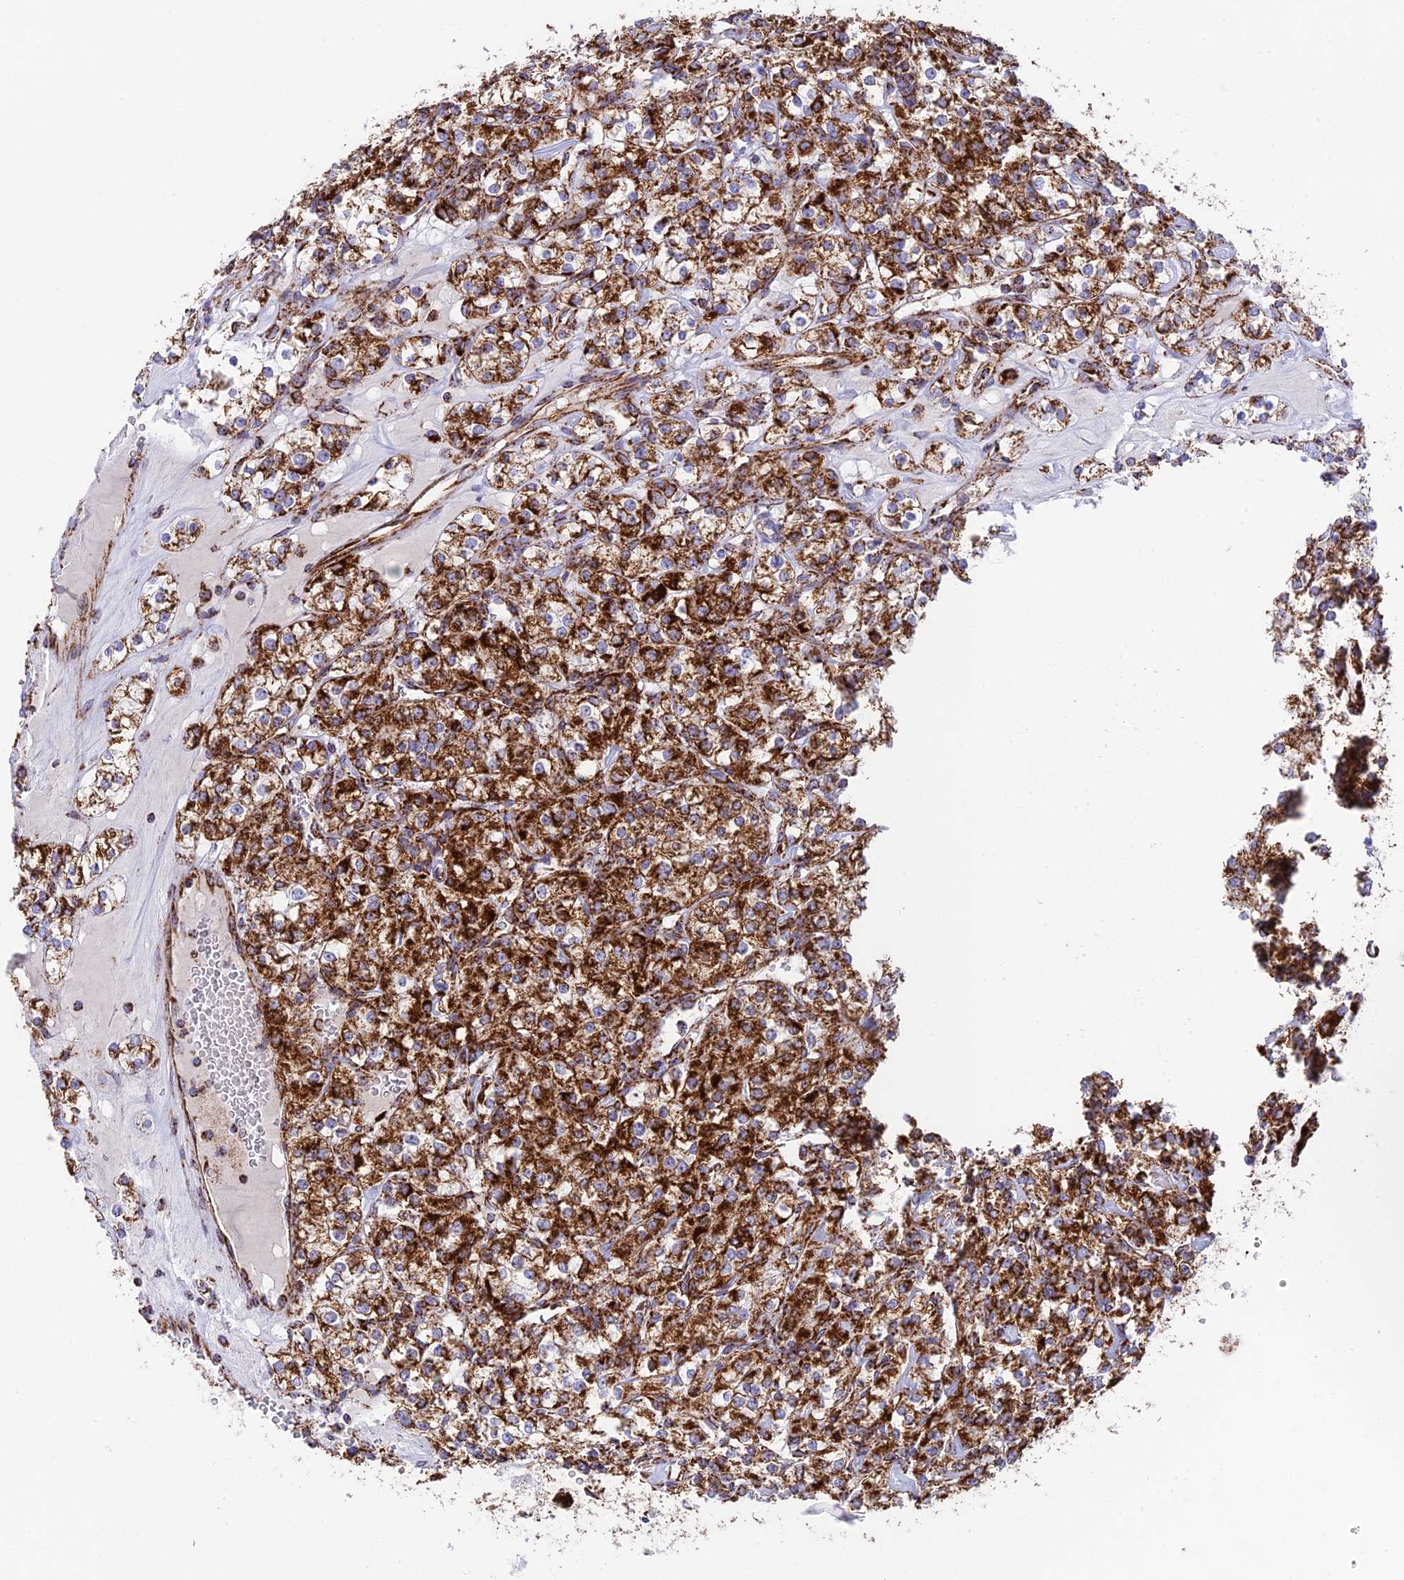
{"staining": {"intensity": "strong", "quantity": ">75%", "location": "cytoplasmic/membranous"}, "tissue": "renal cancer", "cell_type": "Tumor cells", "image_type": "cancer", "snomed": [{"axis": "morphology", "description": "Adenocarcinoma, NOS"}, {"axis": "topography", "description": "Kidney"}], "caption": "Strong cytoplasmic/membranous expression is appreciated in approximately >75% of tumor cells in adenocarcinoma (renal). Using DAB (3,3'-diaminobenzidine) (brown) and hematoxylin (blue) stains, captured at high magnification using brightfield microscopy.", "gene": "CHCHD3", "patient": {"sex": "male", "age": 77}}